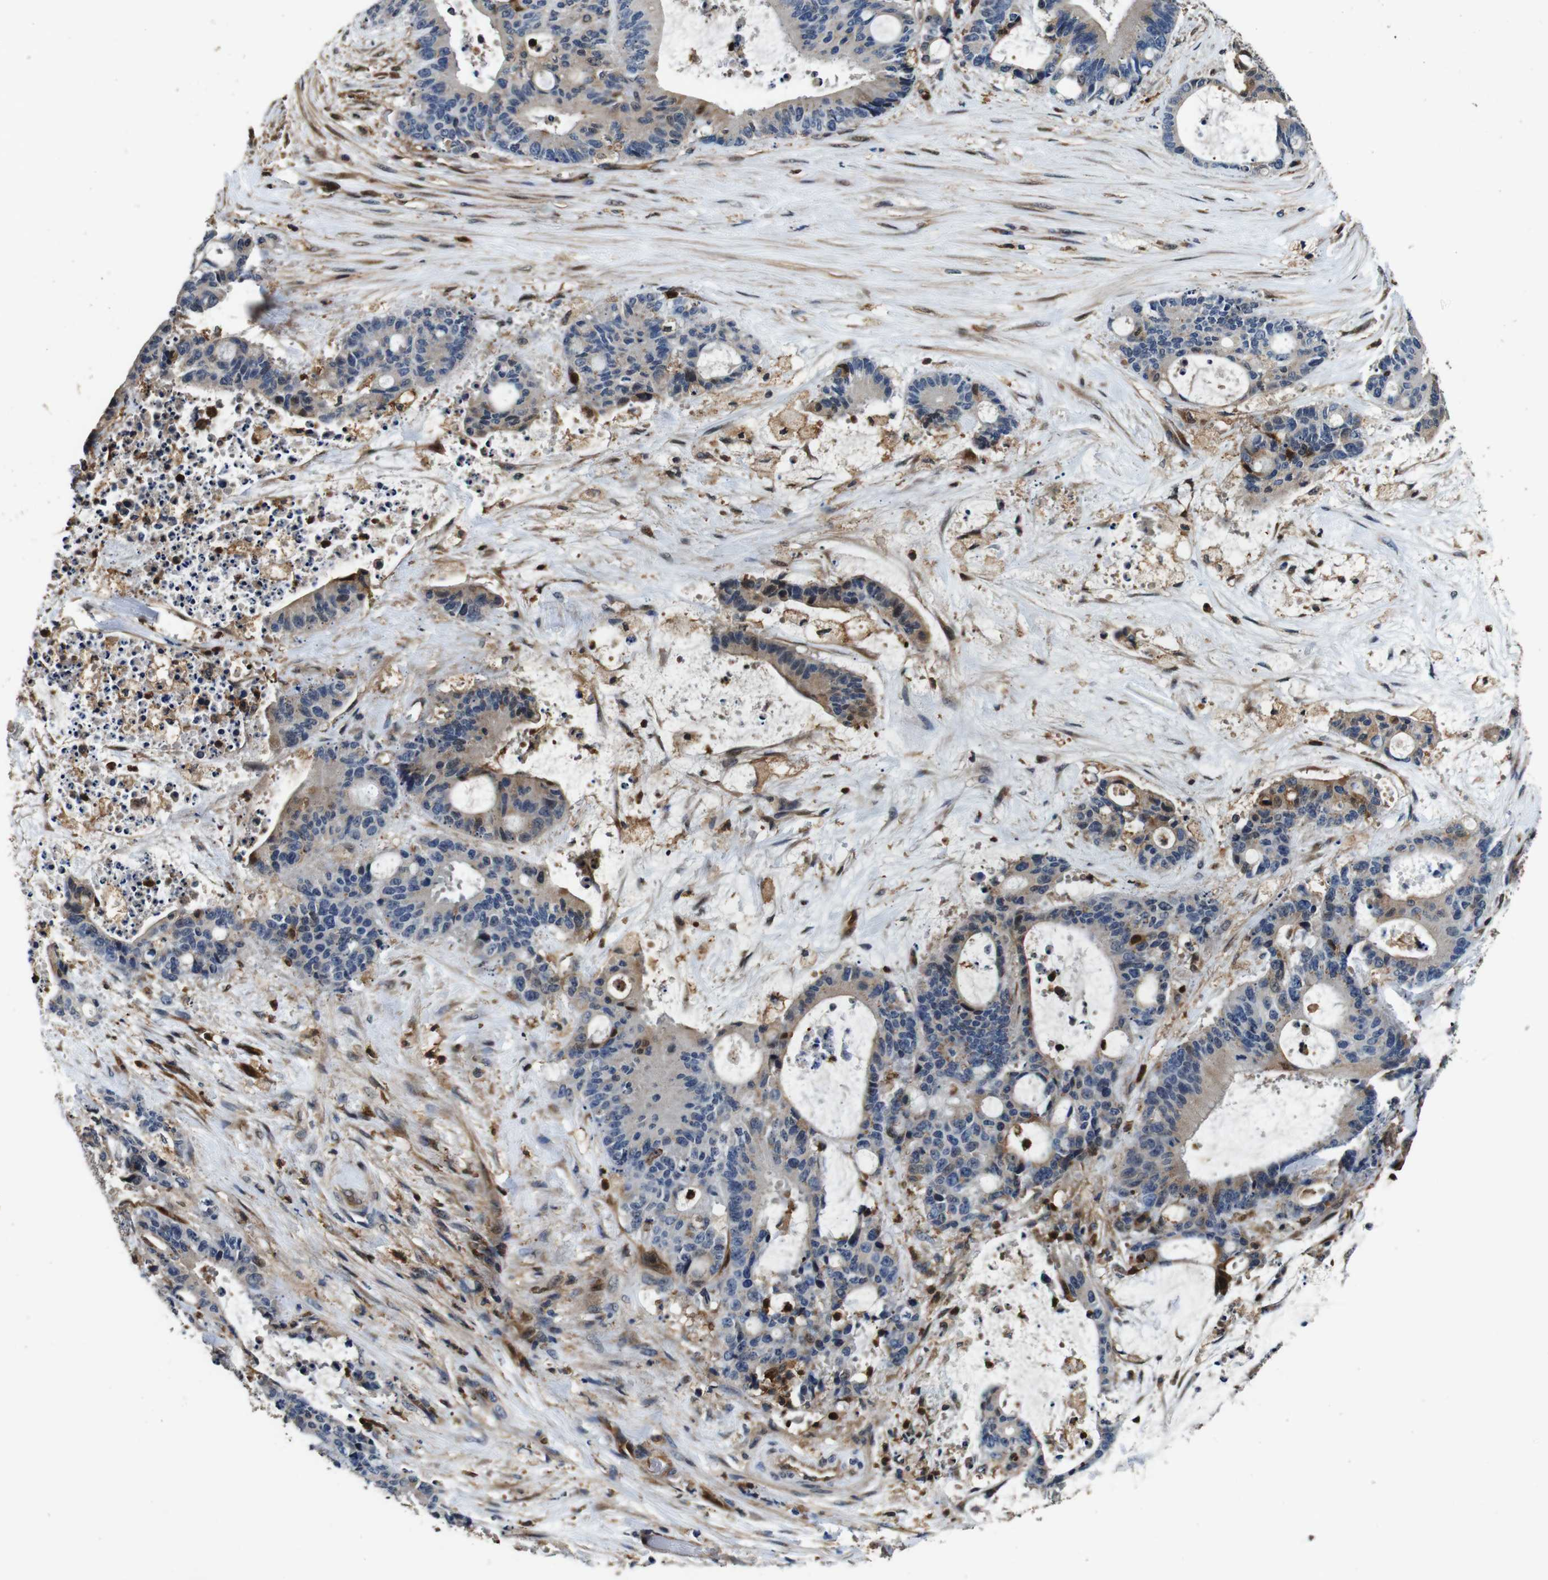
{"staining": {"intensity": "weak", "quantity": ">75%", "location": "cytoplasmic/membranous"}, "tissue": "liver cancer", "cell_type": "Tumor cells", "image_type": "cancer", "snomed": [{"axis": "morphology", "description": "Normal tissue, NOS"}, {"axis": "morphology", "description": "Cholangiocarcinoma"}, {"axis": "topography", "description": "Liver"}, {"axis": "topography", "description": "Peripheral nerve tissue"}], "caption": "Protein positivity by IHC displays weak cytoplasmic/membranous staining in about >75% of tumor cells in liver cholangiocarcinoma. The protein of interest is stained brown, and the nuclei are stained in blue (DAB (3,3'-diaminobenzidine) IHC with brightfield microscopy, high magnification).", "gene": "ANXA1", "patient": {"sex": "female", "age": 73}}